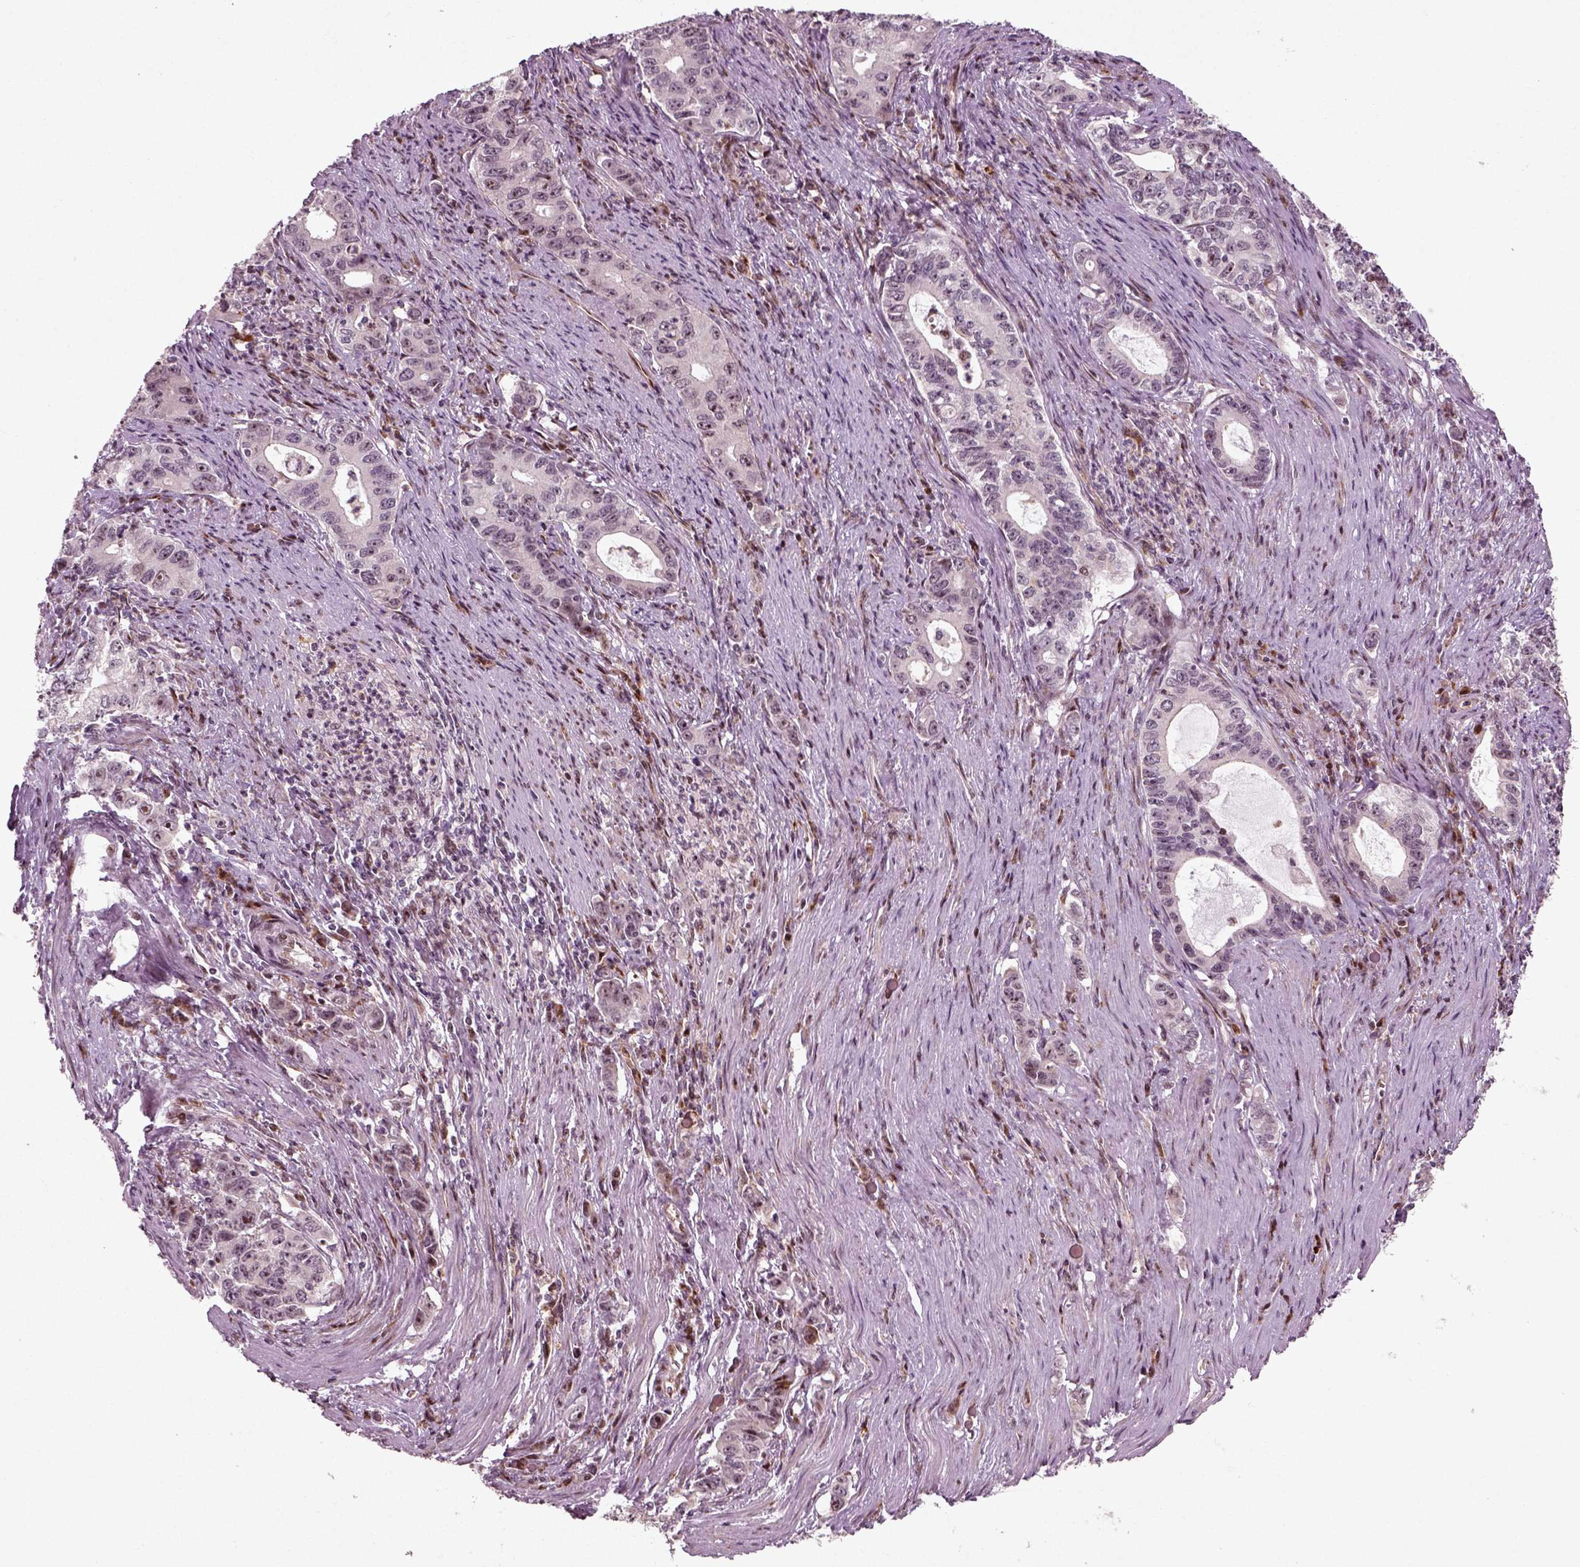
{"staining": {"intensity": "negative", "quantity": "none", "location": "none"}, "tissue": "stomach cancer", "cell_type": "Tumor cells", "image_type": "cancer", "snomed": [{"axis": "morphology", "description": "Adenocarcinoma, NOS"}, {"axis": "topography", "description": "Stomach, lower"}], "caption": "Stomach cancer stained for a protein using IHC exhibits no staining tumor cells.", "gene": "CDC14A", "patient": {"sex": "female", "age": 72}}